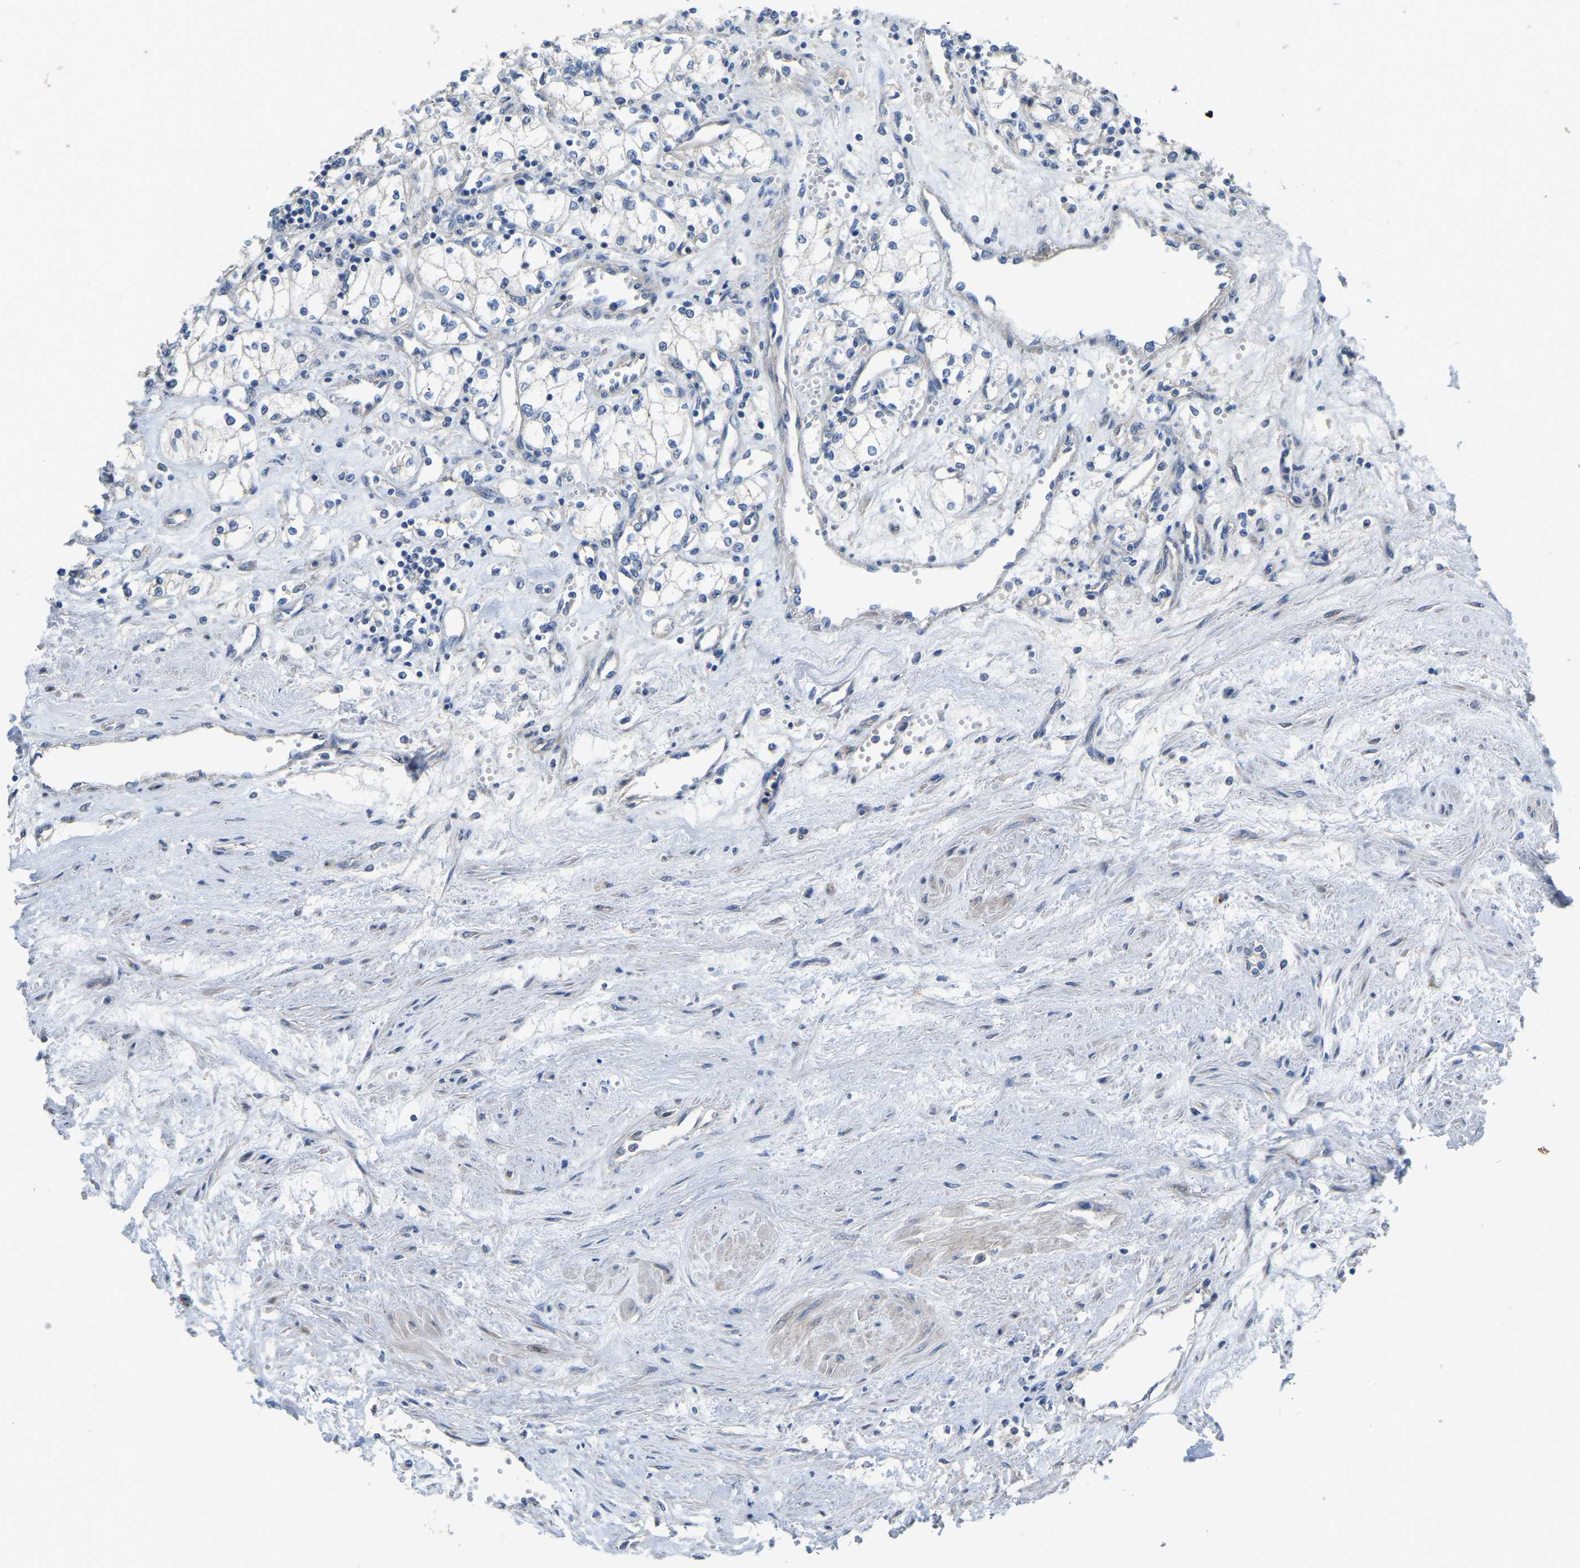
{"staining": {"intensity": "negative", "quantity": "none", "location": "none"}, "tissue": "renal cancer", "cell_type": "Tumor cells", "image_type": "cancer", "snomed": [{"axis": "morphology", "description": "Adenocarcinoma, NOS"}, {"axis": "topography", "description": "Kidney"}], "caption": "A high-resolution histopathology image shows IHC staining of adenocarcinoma (renal), which exhibits no significant expression in tumor cells.", "gene": "HIGD2B", "patient": {"sex": "male", "age": 59}}